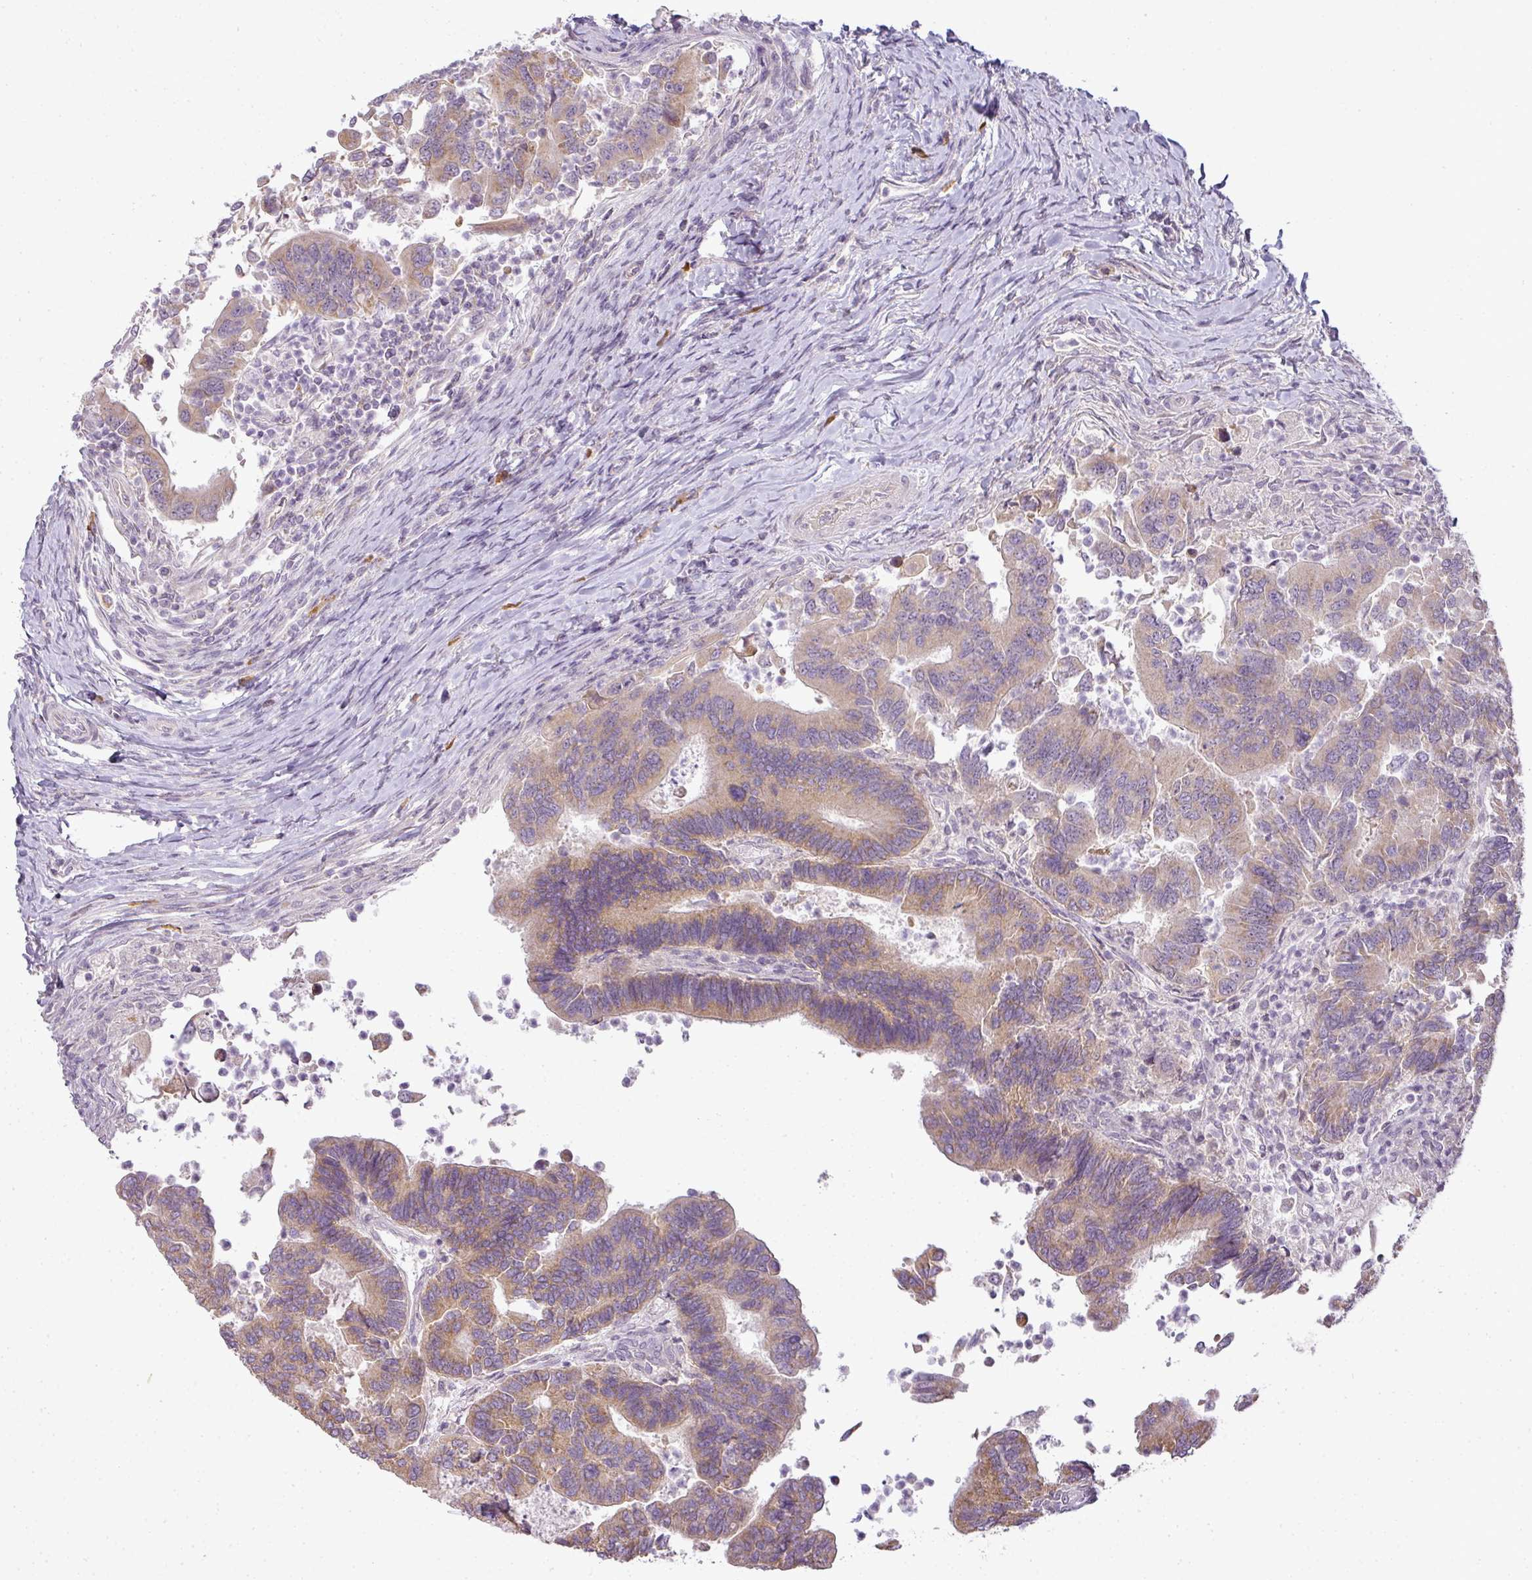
{"staining": {"intensity": "moderate", "quantity": ">75%", "location": "cytoplasmic/membranous"}, "tissue": "colorectal cancer", "cell_type": "Tumor cells", "image_type": "cancer", "snomed": [{"axis": "morphology", "description": "Adenocarcinoma, NOS"}, {"axis": "topography", "description": "Colon"}], "caption": "Immunohistochemical staining of human colorectal cancer demonstrates medium levels of moderate cytoplasmic/membranous expression in approximately >75% of tumor cells. (DAB IHC, brown staining for protein, blue staining for nuclei).", "gene": "LY75", "patient": {"sex": "female", "age": 67}}